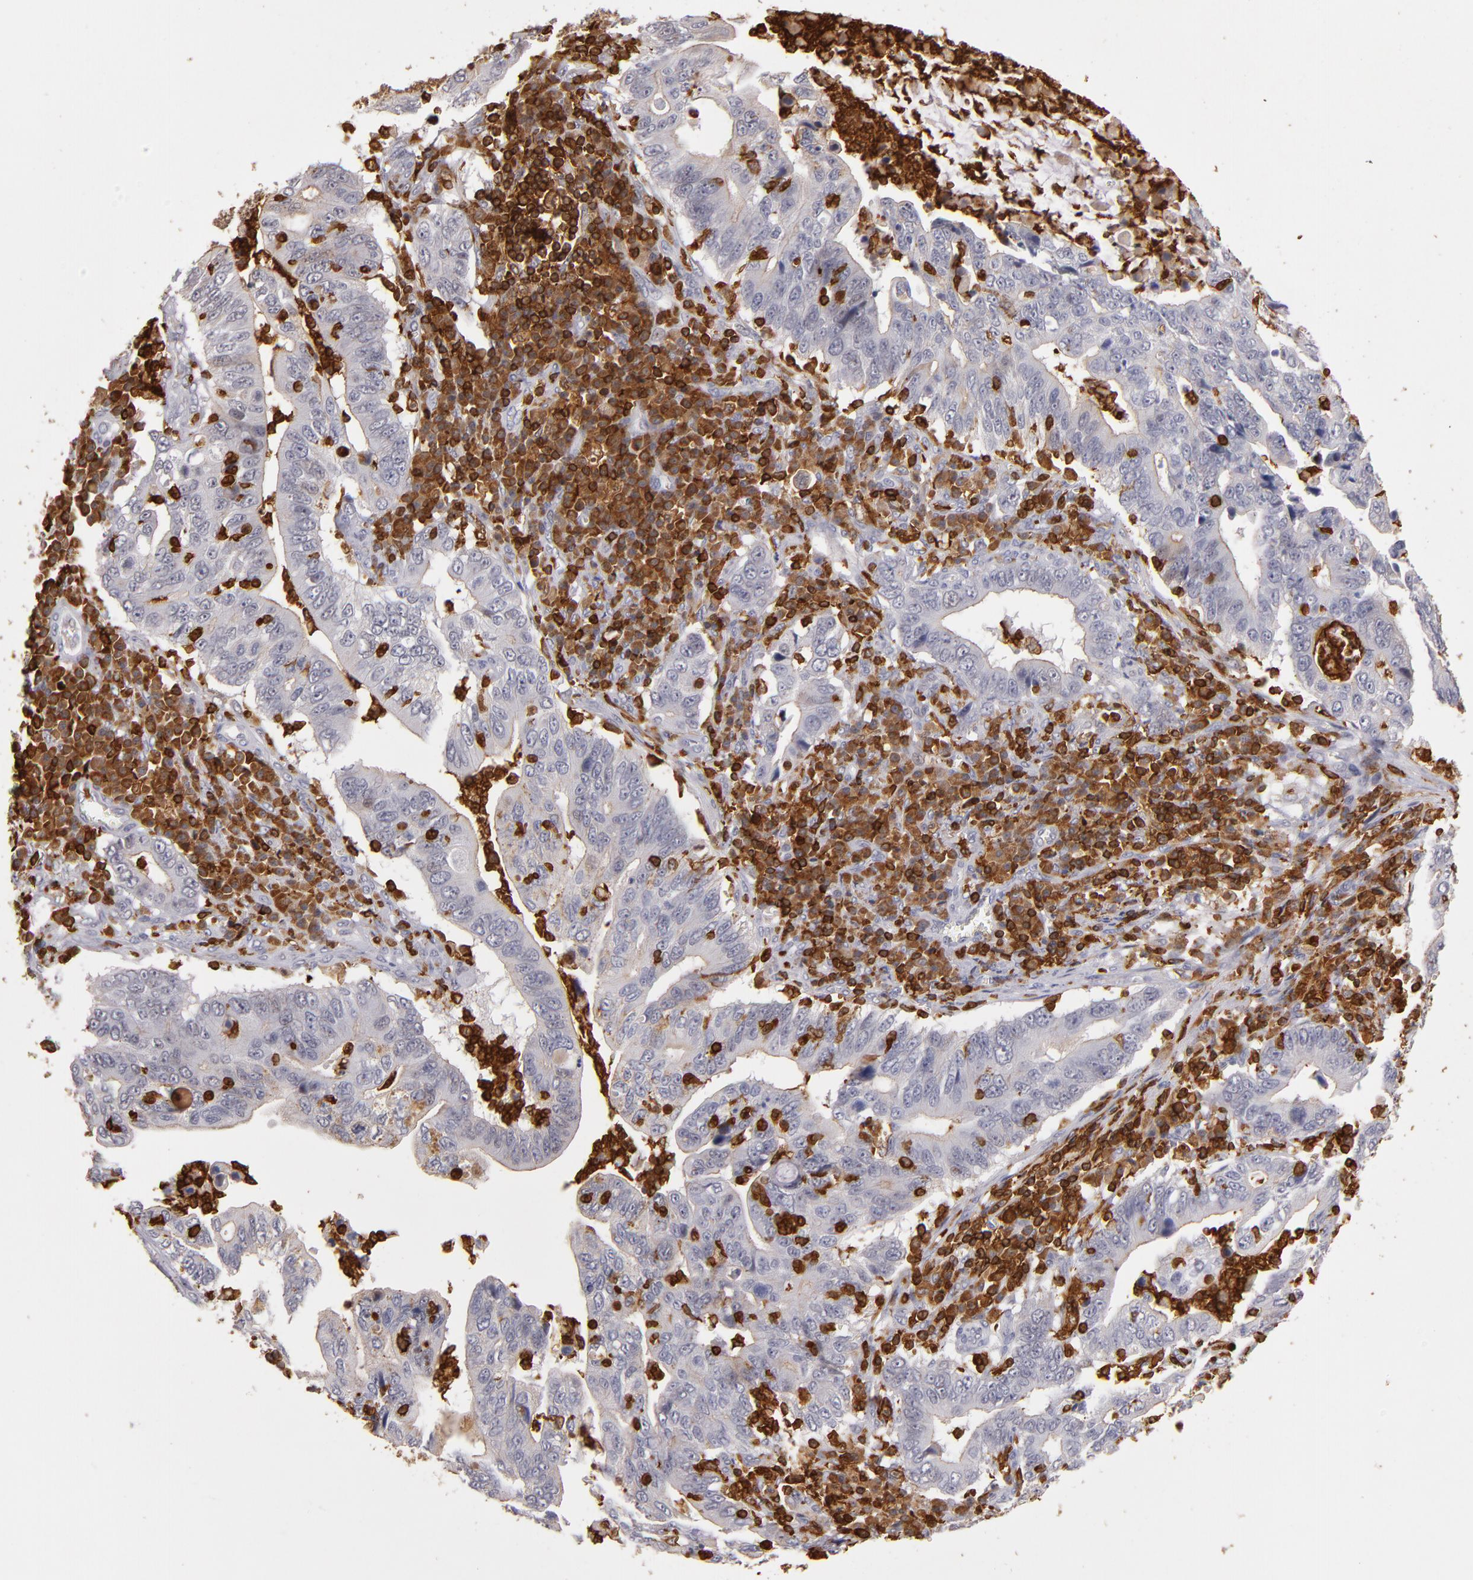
{"staining": {"intensity": "negative", "quantity": "none", "location": "none"}, "tissue": "stomach cancer", "cell_type": "Tumor cells", "image_type": "cancer", "snomed": [{"axis": "morphology", "description": "Adenocarcinoma, NOS"}, {"axis": "topography", "description": "Stomach, upper"}], "caption": "This is an immunohistochemistry histopathology image of human adenocarcinoma (stomach). There is no expression in tumor cells.", "gene": "WAS", "patient": {"sex": "male", "age": 63}}